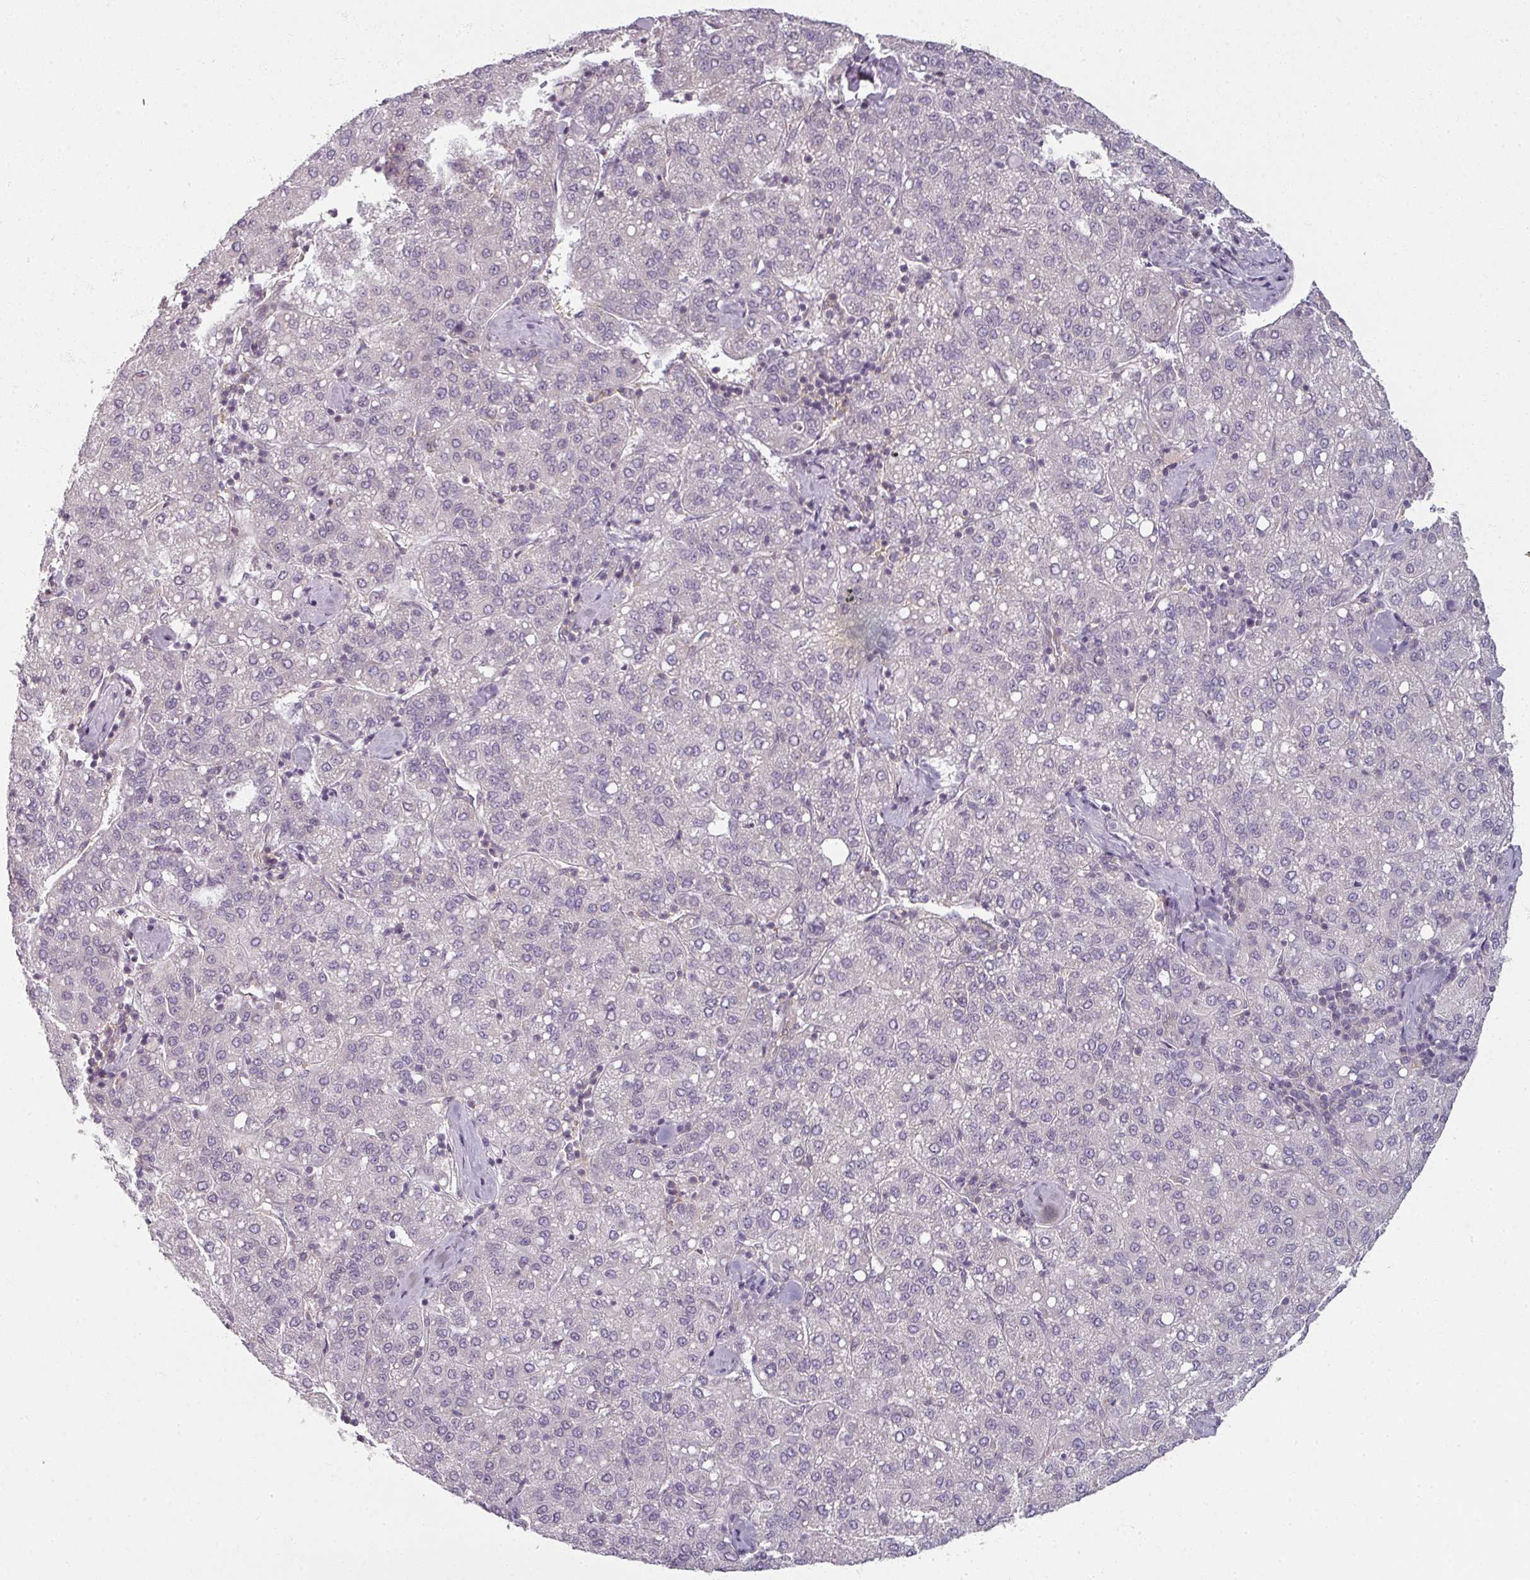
{"staining": {"intensity": "negative", "quantity": "none", "location": "none"}, "tissue": "liver cancer", "cell_type": "Tumor cells", "image_type": "cancer", "snomed": [{"axis": "morphology", "description": "Carcinoma, Hepatocellular, NOS"}, {"axis": "topography", "description": "Liver"}], "caption": "Photomicrograph shows no protein expression in tumor cells of liver cancer tissue.", "gene": "AGPAT4", "patient": {"sex": "male", "age": 65}}